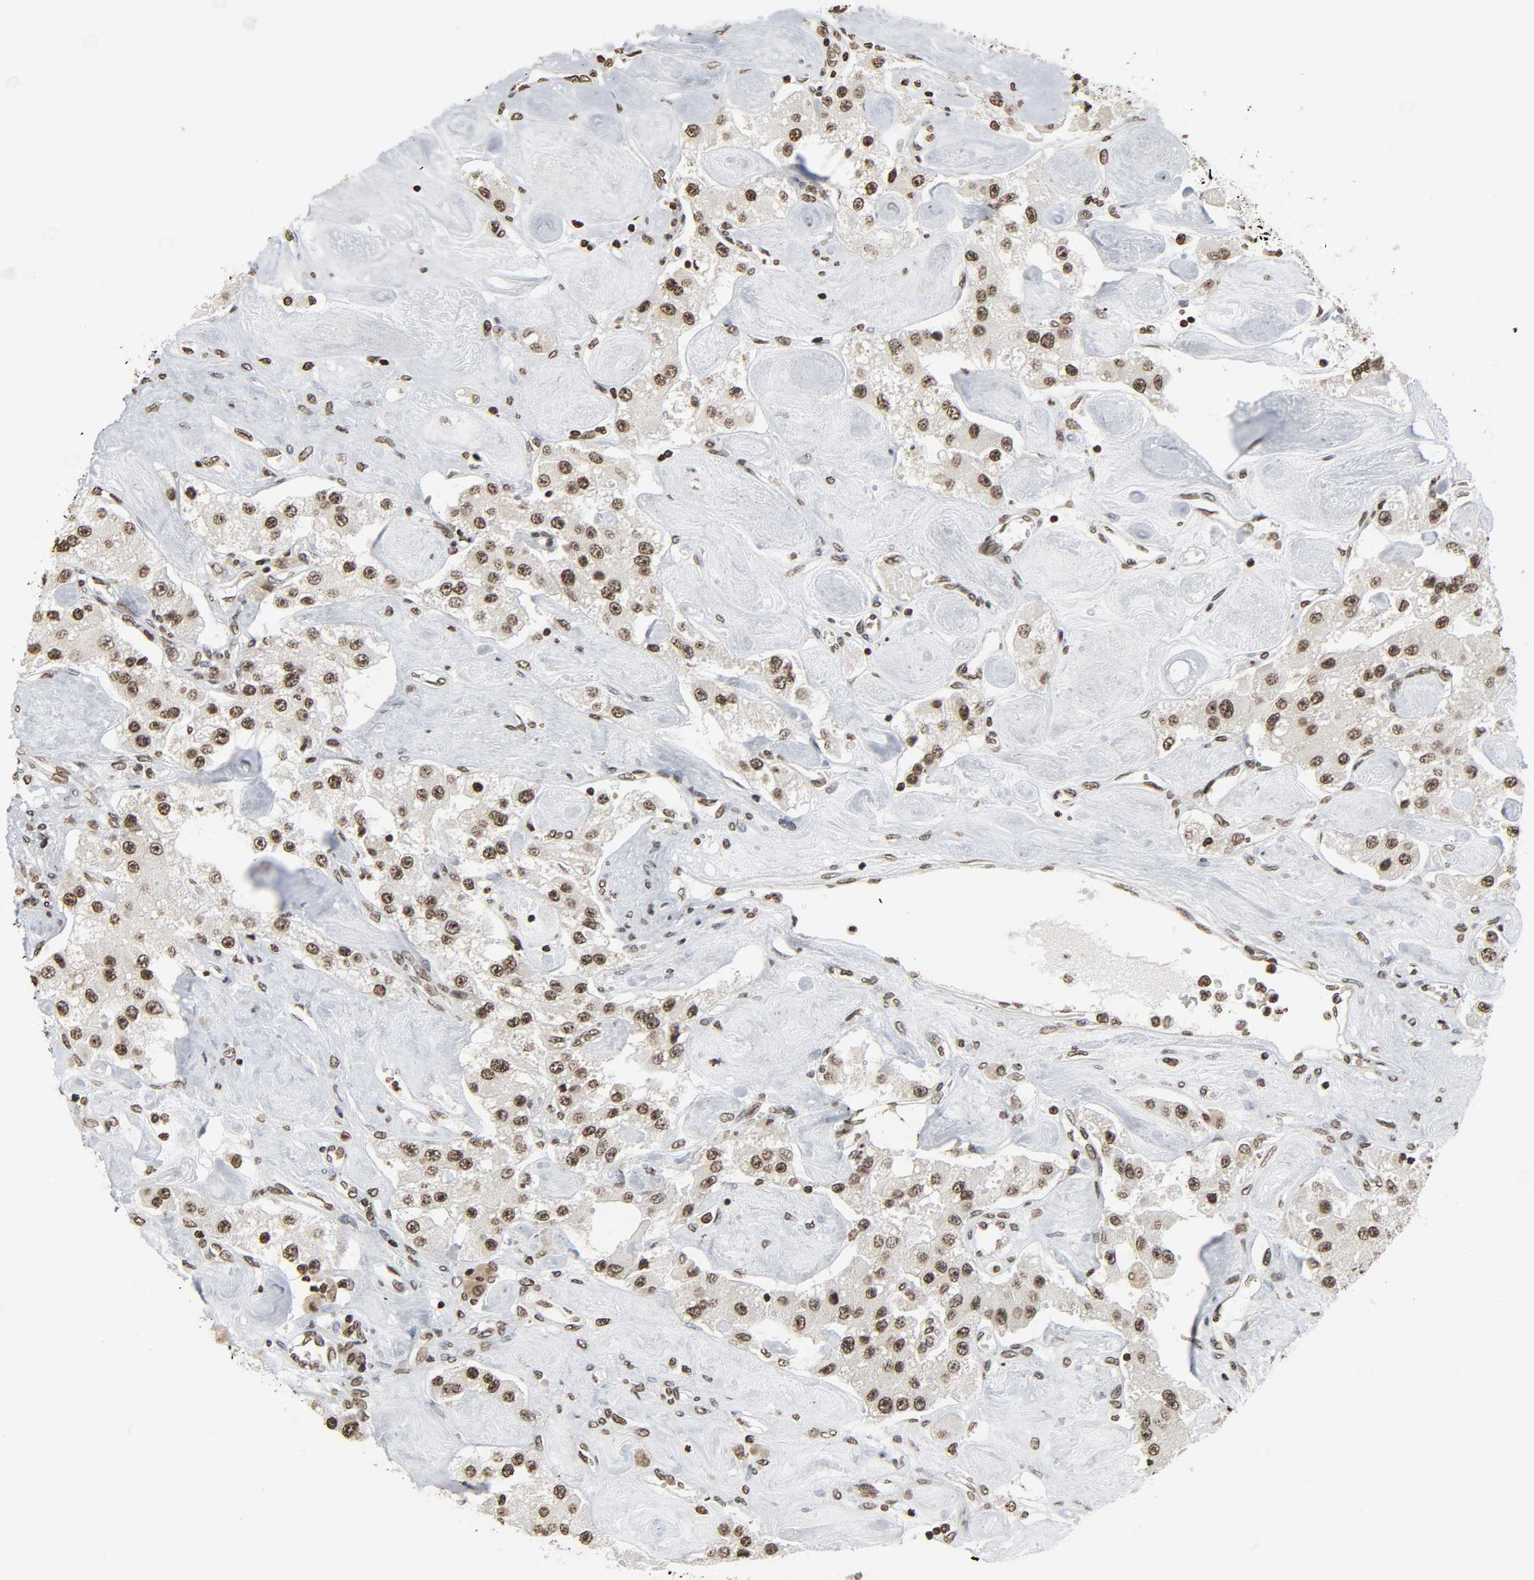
{"staining": {"intensity": "moderate", "quantity": ">75%", "location": "nuclear"}, "tissue": "carcinoid", "cell_type": "Tumor cells", "image_type": "cancer", "snomed": [{"axis": "morphology", "description": "Carcinoid, malignant, NOS"}, {"axis": "topography", "description": "Pancreas"}], "caption": "A medium amount of moderate nuclear staining is identified in approximately >75% of tumor cells in carcinoid tissue.", "gene": "ELAVL1", "patient": {"sex": "male", "age": 41}}